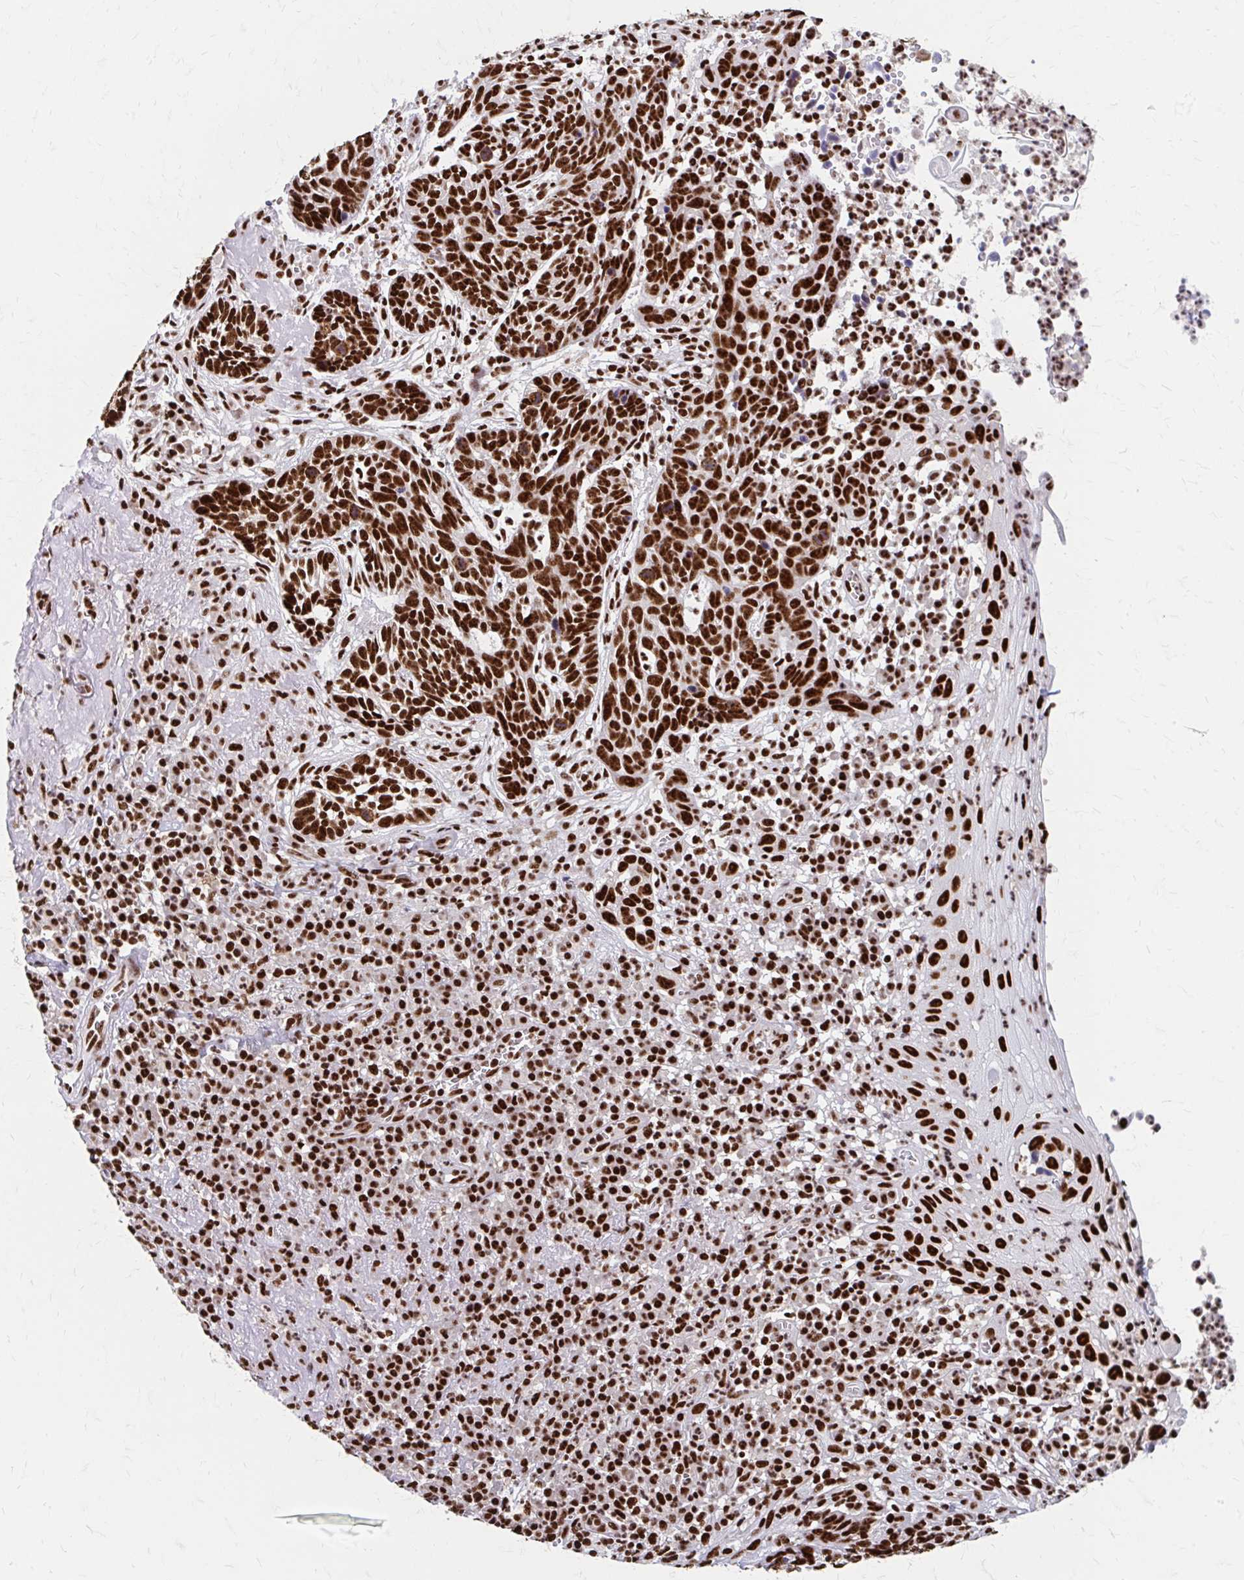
{"staining": {"intensity": "strong", "quantity": ">75%", "location": "nuclear"}, "tissue": "skin cancer", "cell_type": "Tumor cells", "image_type": "cancer", "snomed": [{"axis": "morphology", "description": "Basal cell carcinoma"}, {"axis": "topography", "description": "Skin"}, {"axis": "topography", "description": "Skin of face"}], "caption": "An image showing strong nuclear staining in approximately >75% of tumor cells in skin basal cell carcinoma, as visualized by brown immunohistochemical staining.", "gene": "CNKSR3", "patient": {"sex": "female", "age": 95}}